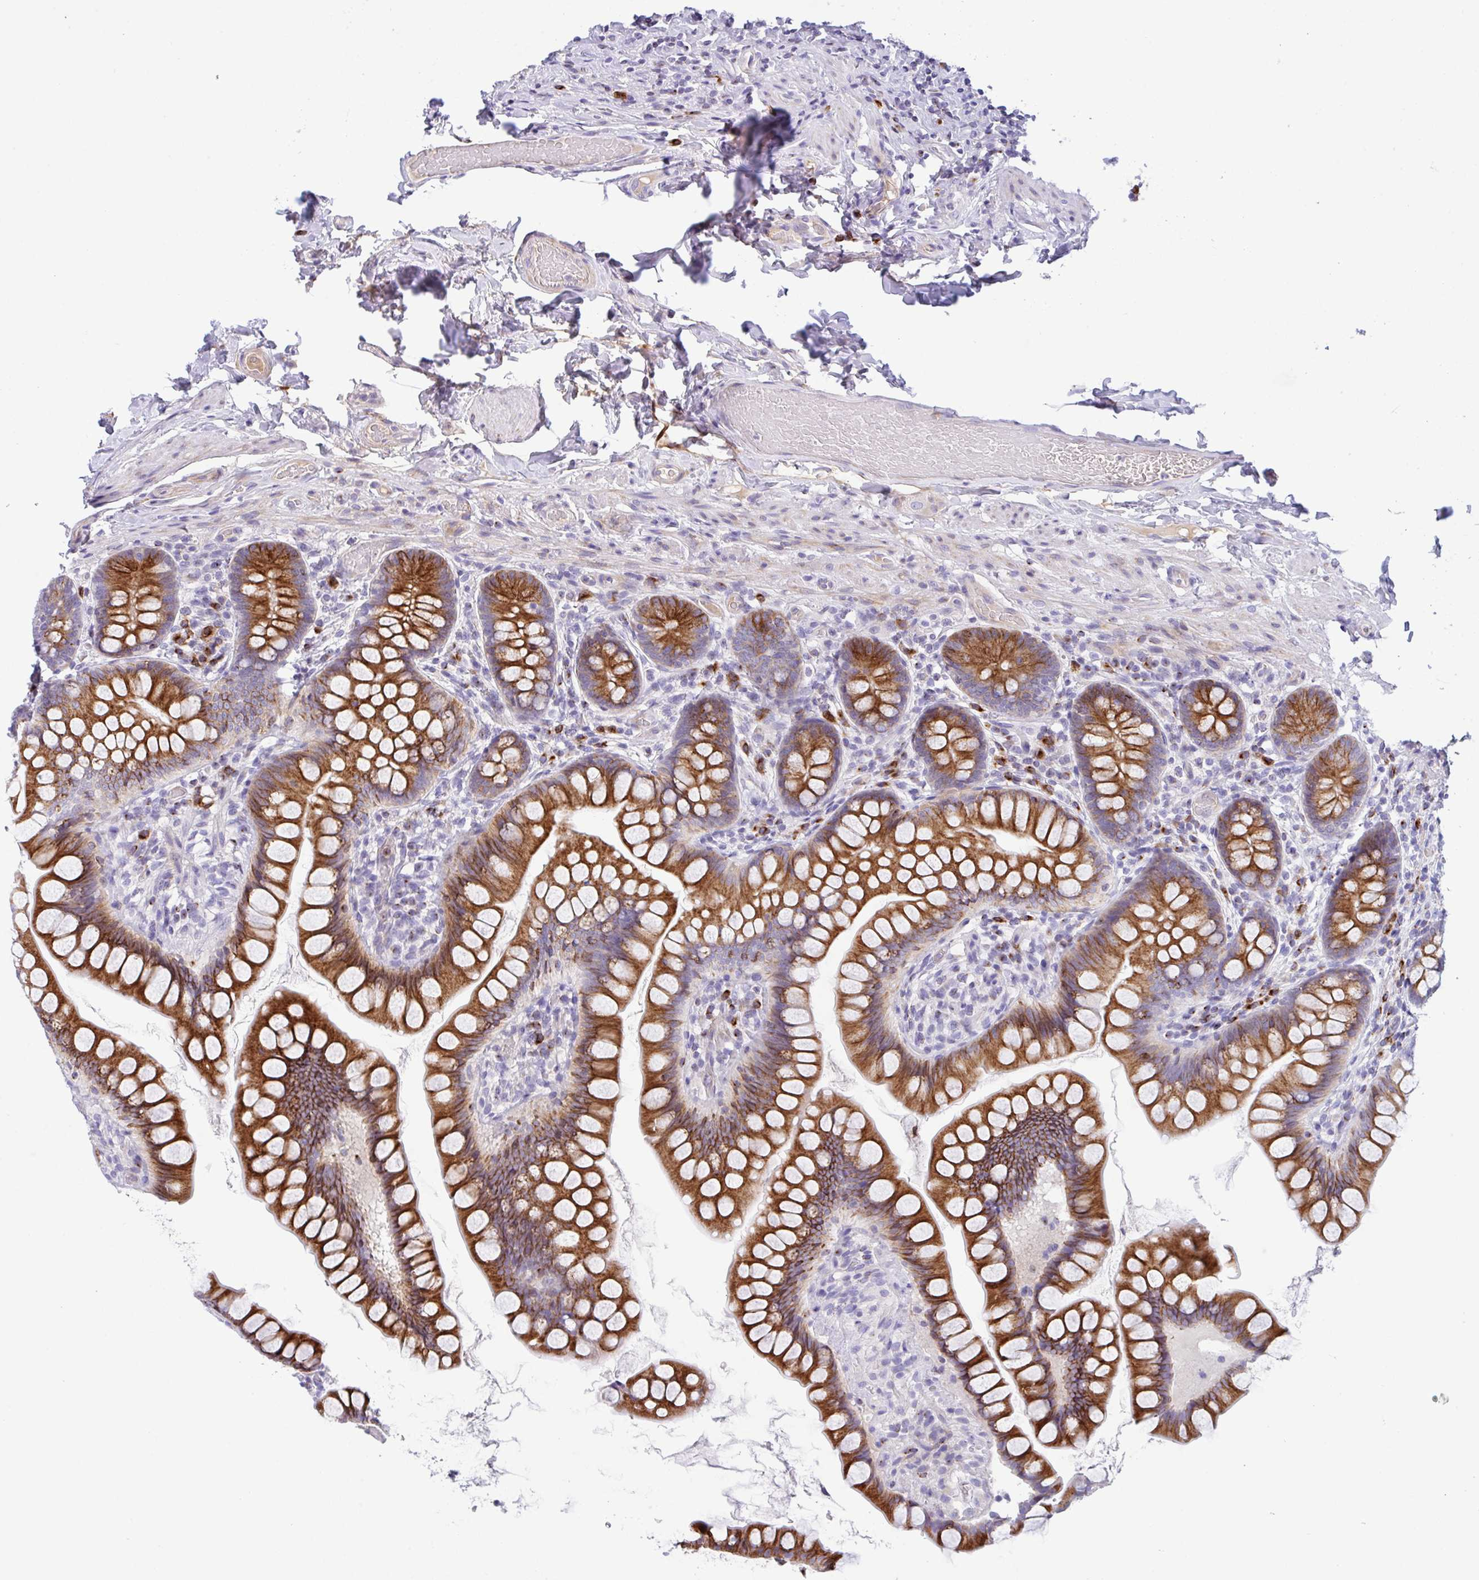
{"staining": {"intensity": "strong", "quantity": ">75%", "location": "cytoplasmic/membranous"}, "tissue": "small intestine", "cell_type": "Glandular cells", "image_type": "normal", "snomed": [{"axis": "morphology", "description": "Normal tissue, NOS"}, {"axis": "topography", "description": "Small intestine"}], "caption": "The immunohistochemical stain shows strong cytoplasmic/membranous expression in glandular cells of unremarkable small intestine.", "gene": "FBXL20", "patient": {"sex": "male", "age": 70}}